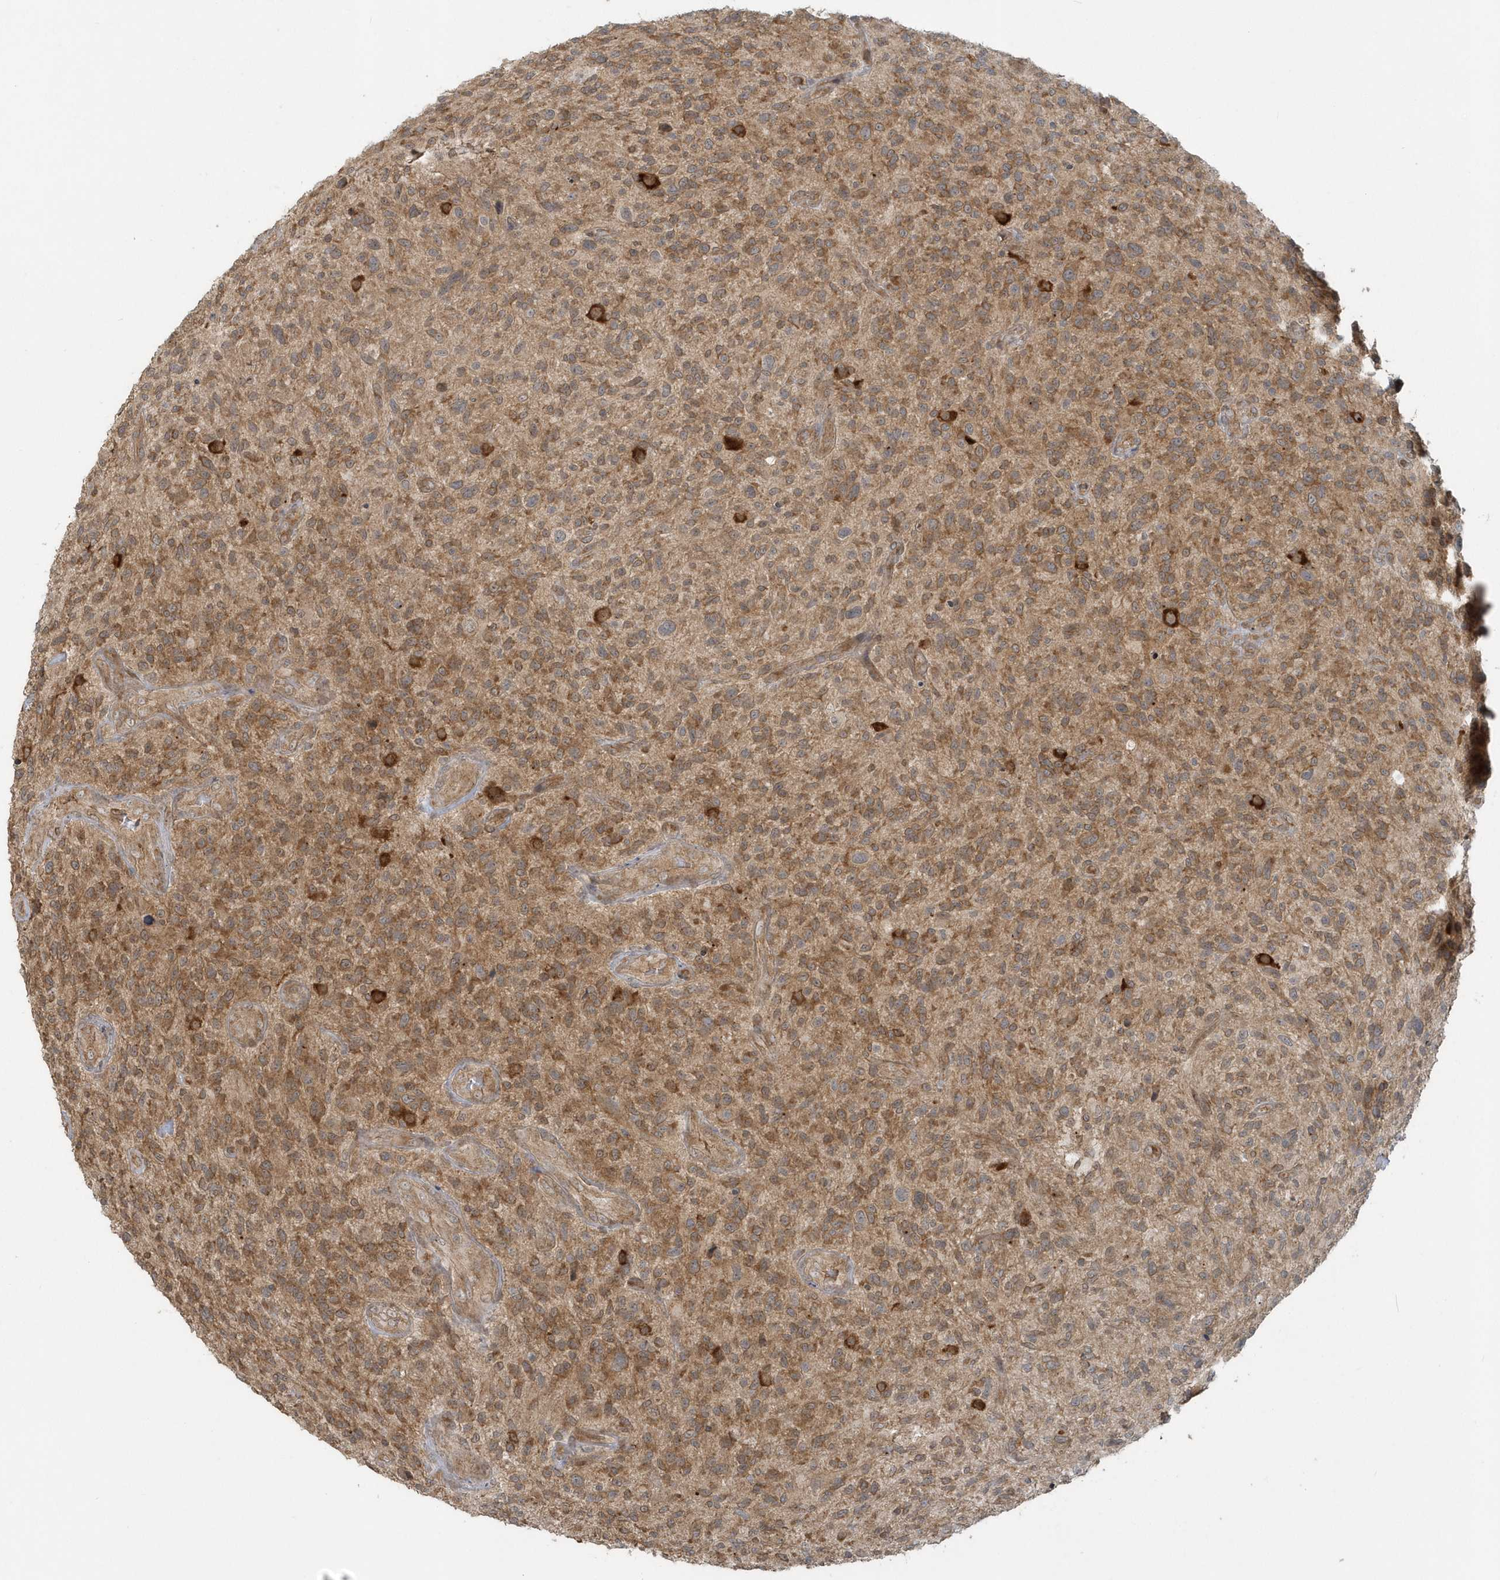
{"staining": {"intensity": "moderate", "quantity": ">75%", "location": "cytoplasmic/membranous"}, "tissue": "glioma", "cell_type": "Tumor cells", "image_type": "cancer", "snomed": [{"axis": "morphology", "description": "Glioma, malignant, High grade"}, {"axis": "topography", "description": "Brain"}], "caption": "The micrograph displays a brown stain indicating the presence of a protein in the cytoplasmic/membranous of tumor cells in glioma.", "gene": "STIM2", "patient": {"sex": "male", "age": 47}}